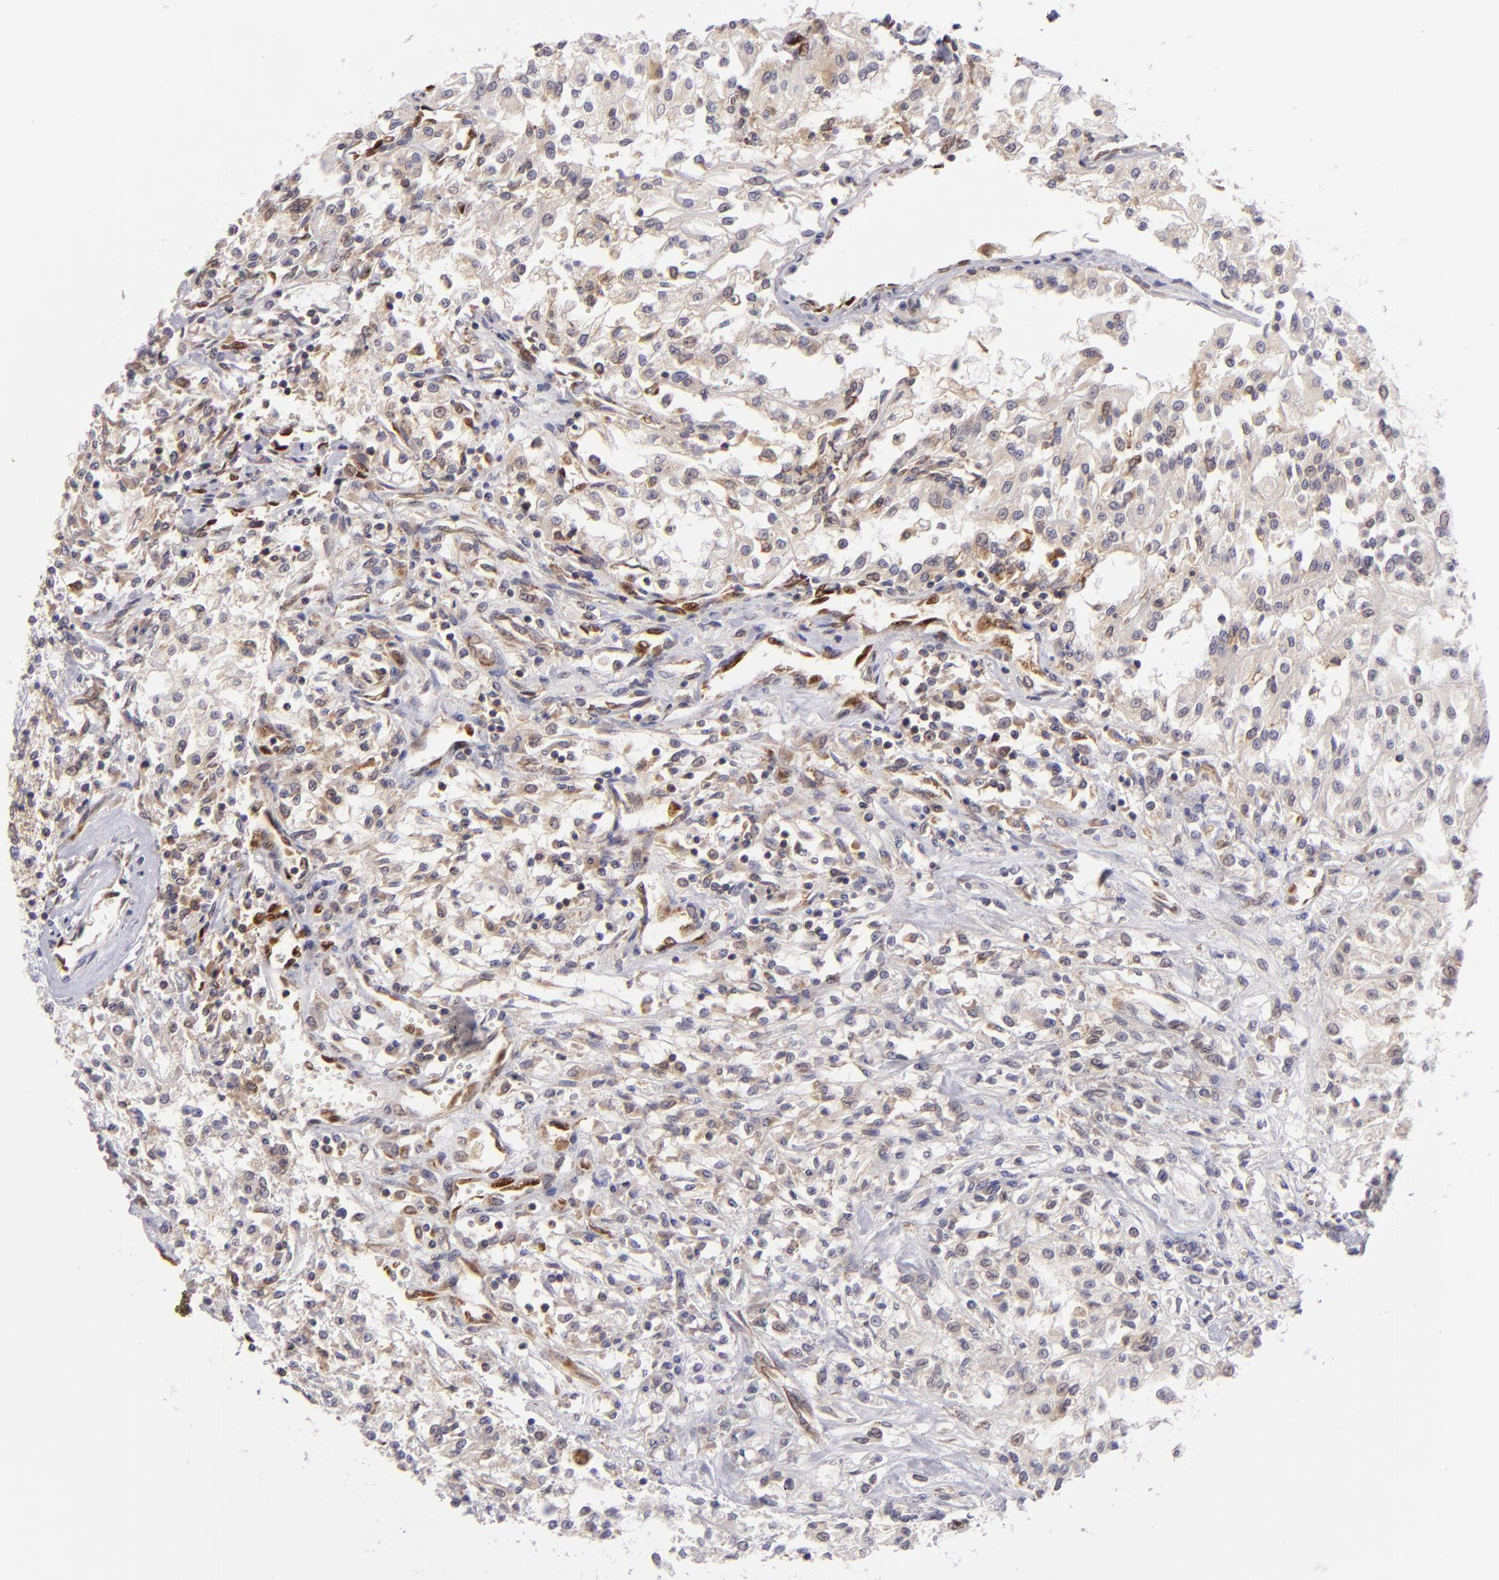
{"staining": {"intensity": "weak", "quantity": "<25%", "location": "cytoplasmic/membranous"}, "tissue": "renal cancer", "cell_type": "Tumor cells", "image_type": "cancer", "snomed": [{"axis": "morphology", "description": "Adenocarcinoma, NOS"}, {"axis": "topography", "description": "Kidney"}], "caption": "Renal cancer (adenocarcinoma) was stained to show a protein in brown. There is no significant staining in tumor cells. (Brightfield microscopy of DAB (3,3'-diaminobenzidine) IHC at high magnification).", "gene": "PTPN13", "patient": {"sex": "male", "age": 78}}